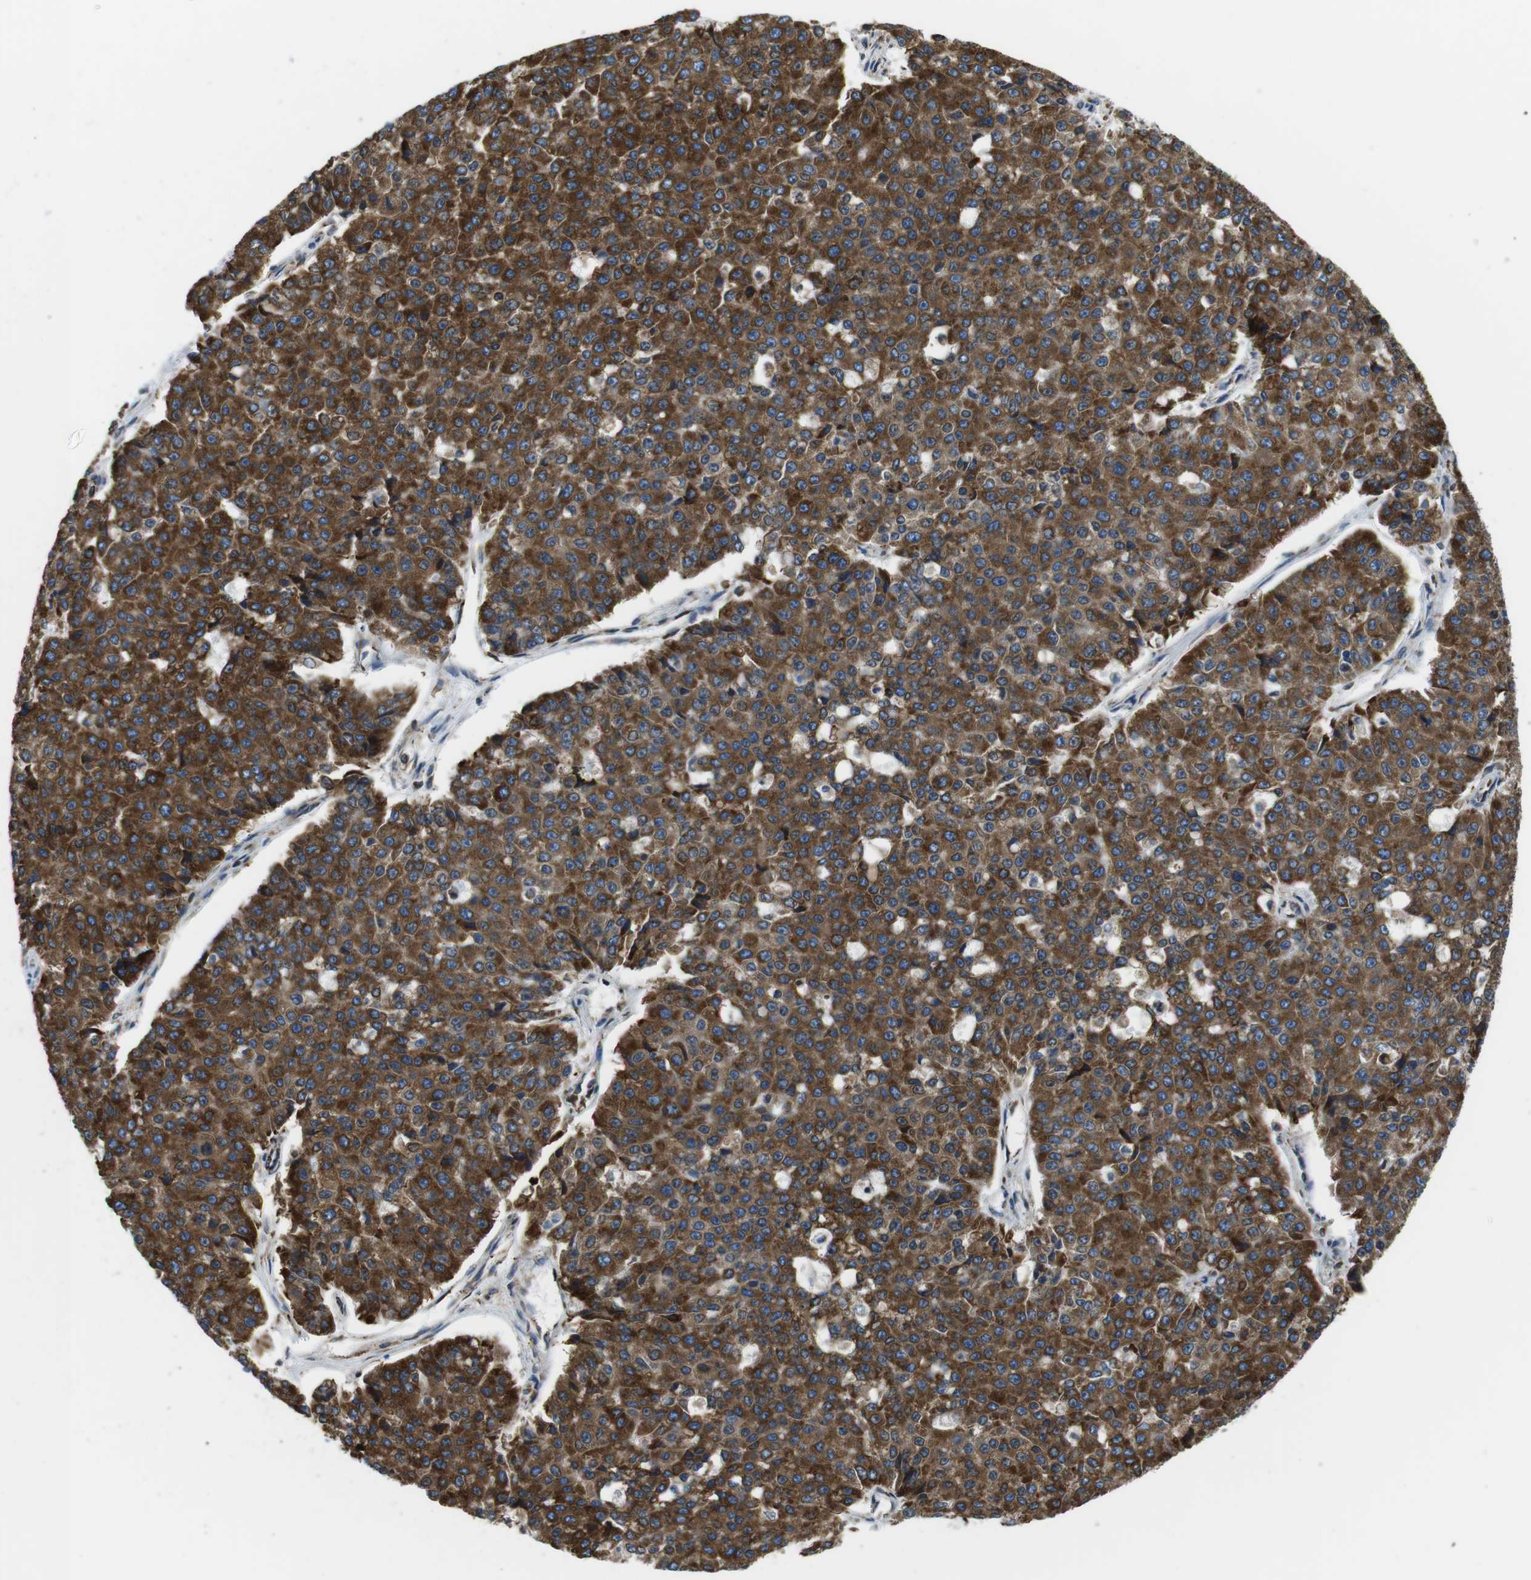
{"staining": {"intensity": "strong", "quantity": ">75%", "location": "cytoplasmic/membranous"}, "tissue": "pancreatic cancer", "cell_type": "Tumor cells", "image_type": "cancer", "snomed": [{"axis": "morphology", "description": "Adenocarcinoma, NOS"}, {"axis": "topography", "description": "Pancreas"}], "caption": "DAB immunohistochemical staining of human pancreatic adenocarcinoma displays strong cytoplasmic/membranous protein staining in about >75% of tumor cells.", "gene": "UGGT1", "patient": {"sex": "male", "age": 50}}